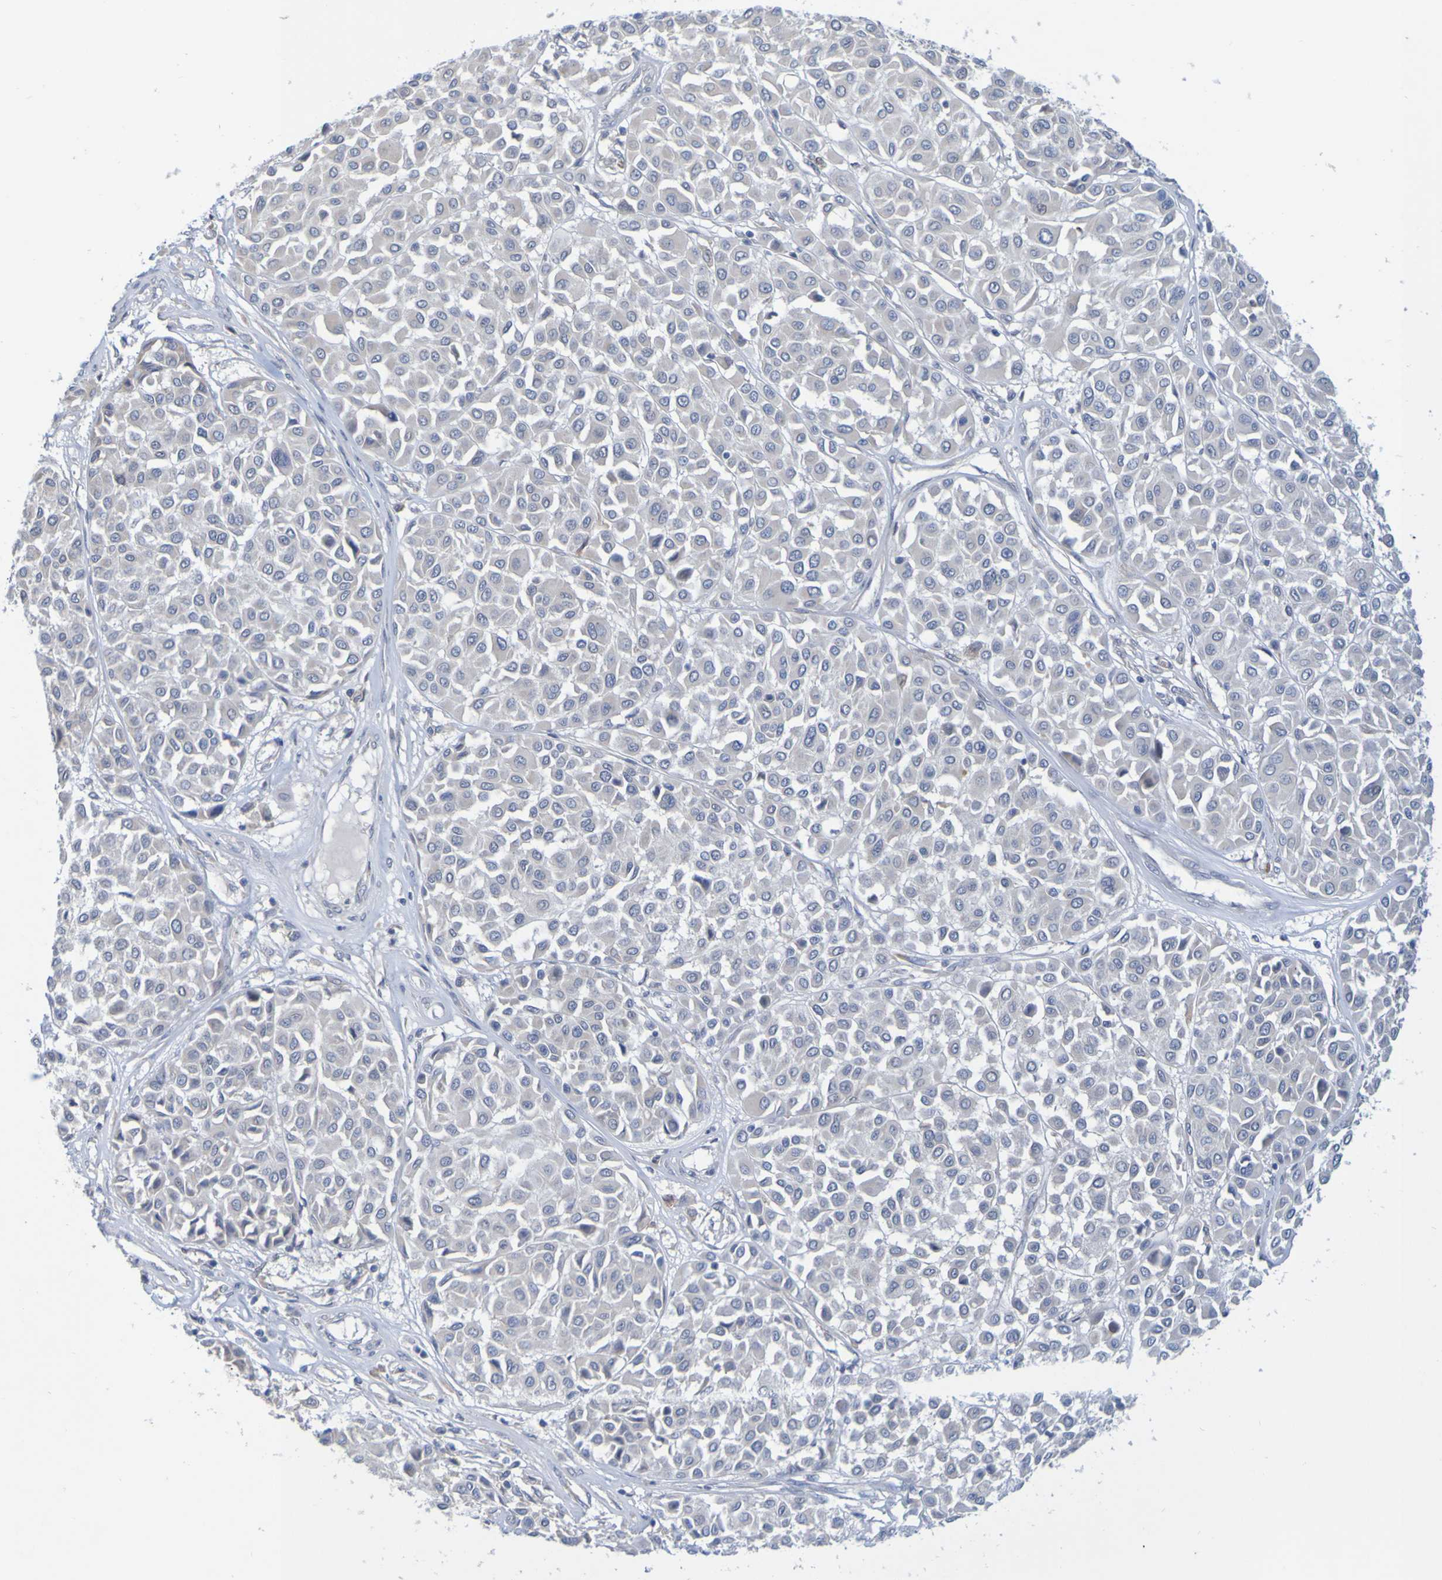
{"staining": {"intensity": "negative", "quantity": "none", "location": "none"}, "tissue": "melanoma", "cell_type": "Tumor cells", "image_type": "cancer", "snomed": [{"axis": "morphology", "description": "Malignant melanoma, Metastatic site"}, {"axis": "topography", "description": "Soft tissue"}], "caption": "High power microscopy histopathology image of an immunohistochemistry image of malignant melanoma (metastatic site), revealing no significant staining in tumor cells.", "gene": "LILRB5", "patient": {"sex": "male", "age": 41}}